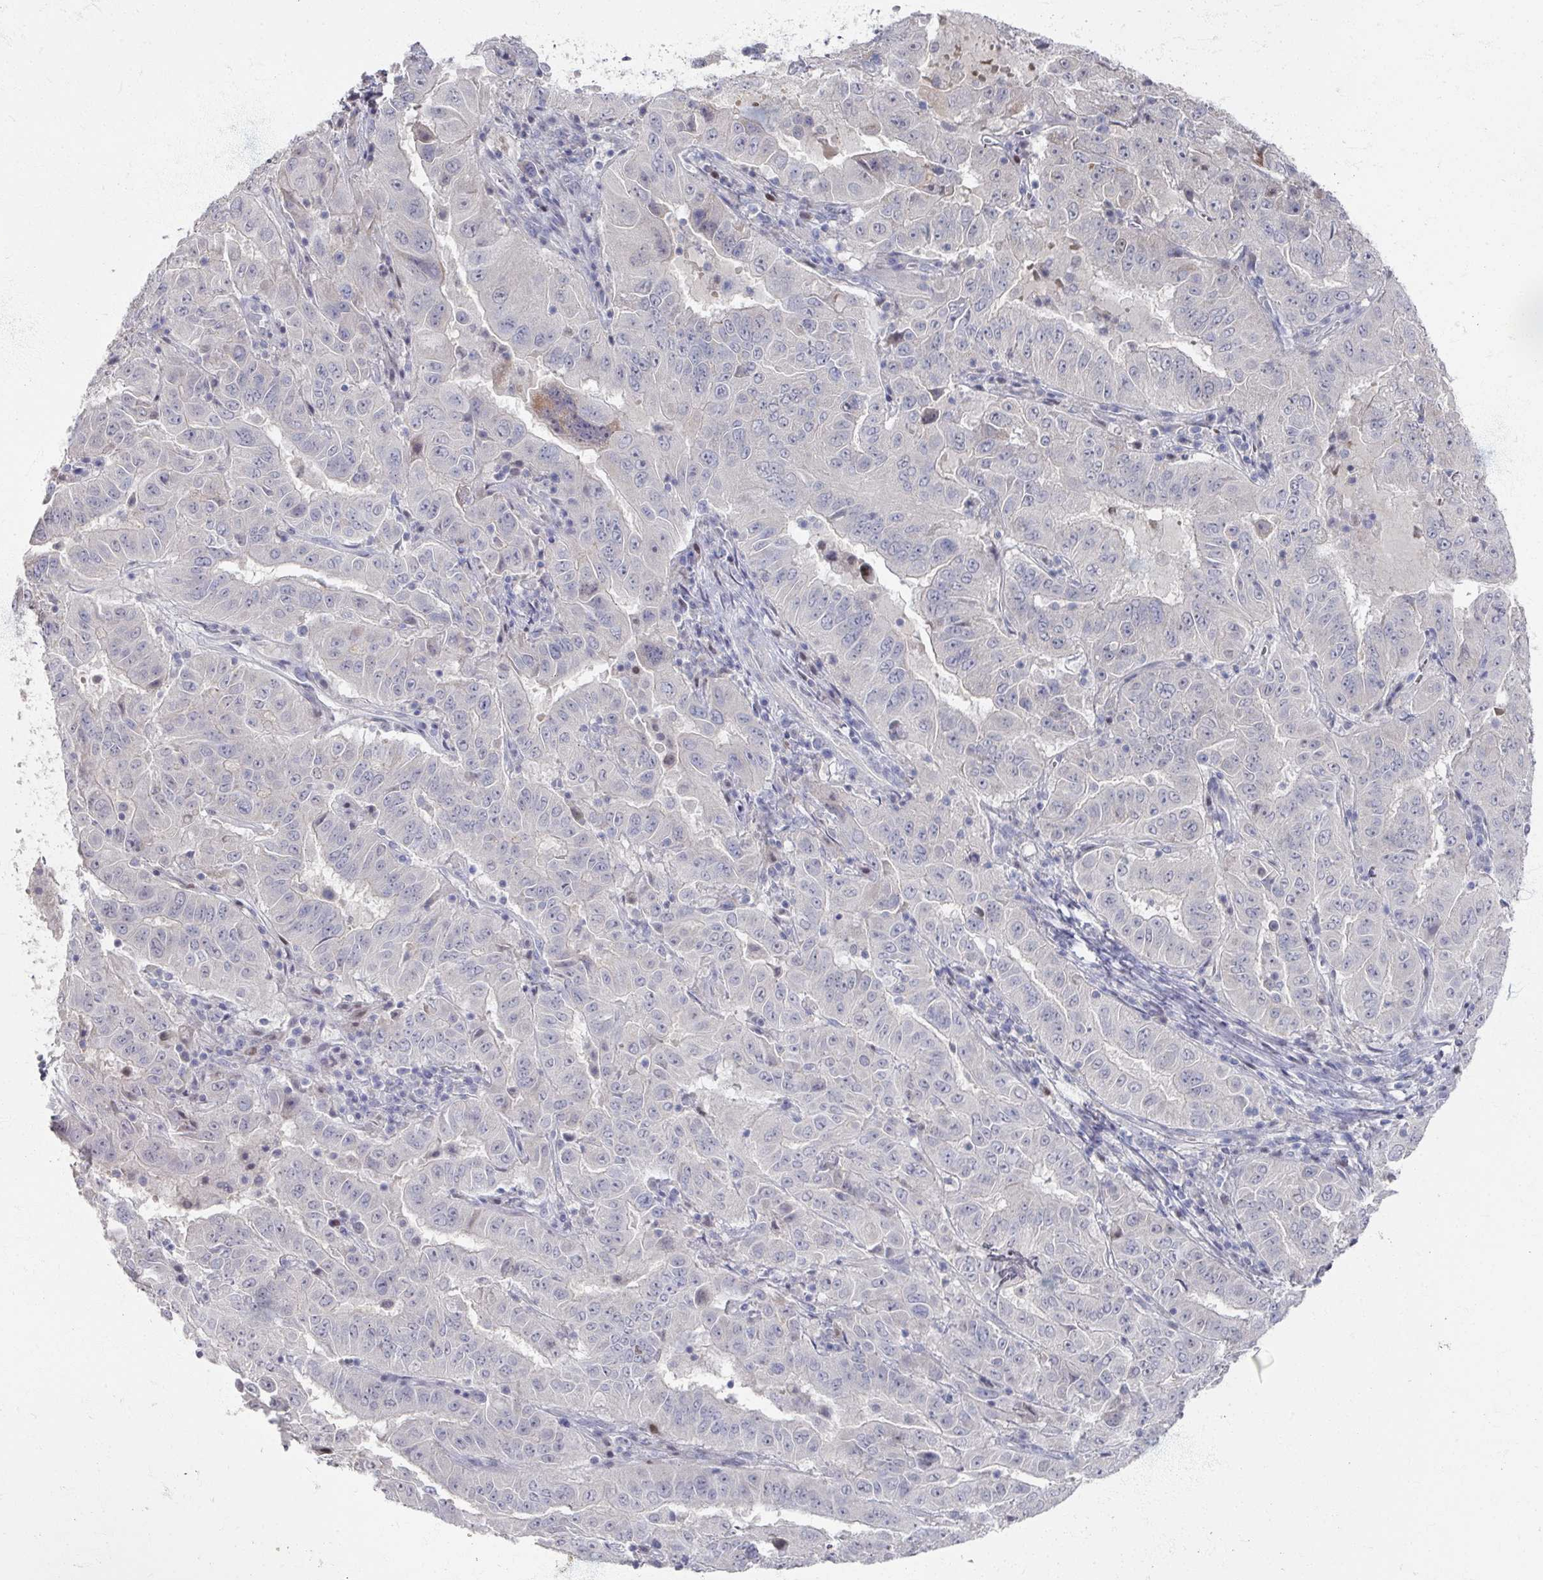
{"staining": {"intensity": "negative", "quantity": "none", "location": "none"}, "tissue": "pancreatic cancer", "cell_type": "Tumor cells", "image_type": "cancer", "snomed": [{"axis": "morphology", "description": "Adenocarcinoma, NOS"}, {"axis": "topography", "description": "Pancreas"}], "caption": "This histopathology image is of adenocarcinoma (pancreatic) stained with immunohistochemistry (IHC) to label a protein in brown with the nuclei are counter-stained blue. There is no positivity in tumor cells. (Stains: DAB (3,3'-diaminobenzidine) immunohistochemistry (IHC) with hematoxylin counter stain, Microscopy: brightfield microscopy at high magnification).", "gene": "TTYH3", "patient": {"sex": "male", "age": 63}}